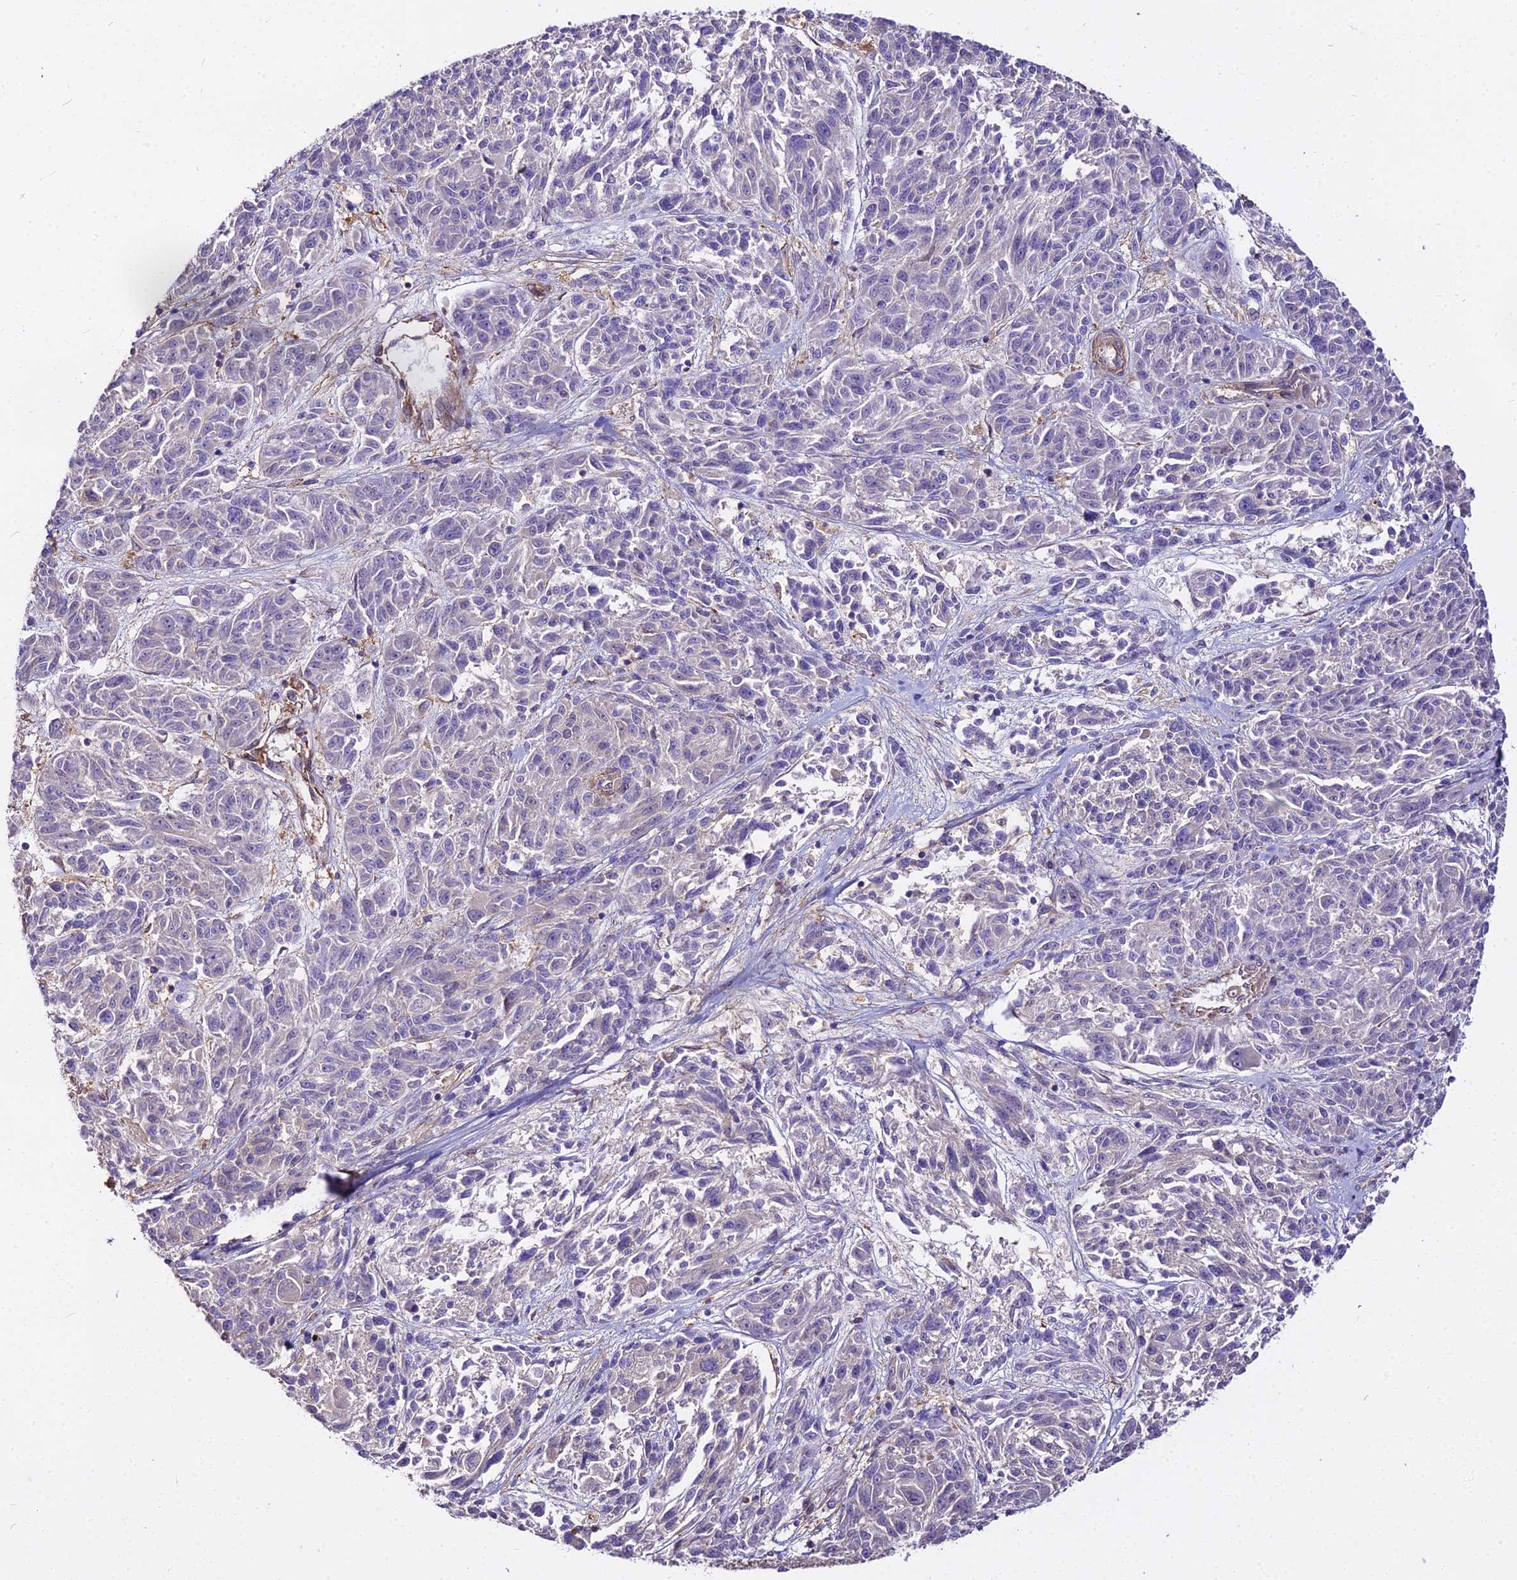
{"staining": {"intensity": "negative", "quantity": "none", "location": "none"}, "tissue": "melanoma", "cell_type": "Tumor cells", "image_type": "cancer", "snomed": [{"axis": "morphology", "description": "Malignant melanoma, NOS"}, {"axis": "topography", "description": "Skin"}], "caption": "IHC histopathology image of neoplastic tissue: human melanoma stained with DAB demonstrates no significant protein expression in tumor cells. Nuclei are stained in blue.", "gene": "GLYAT", "patient": {"sex": "male", "age": 53}}